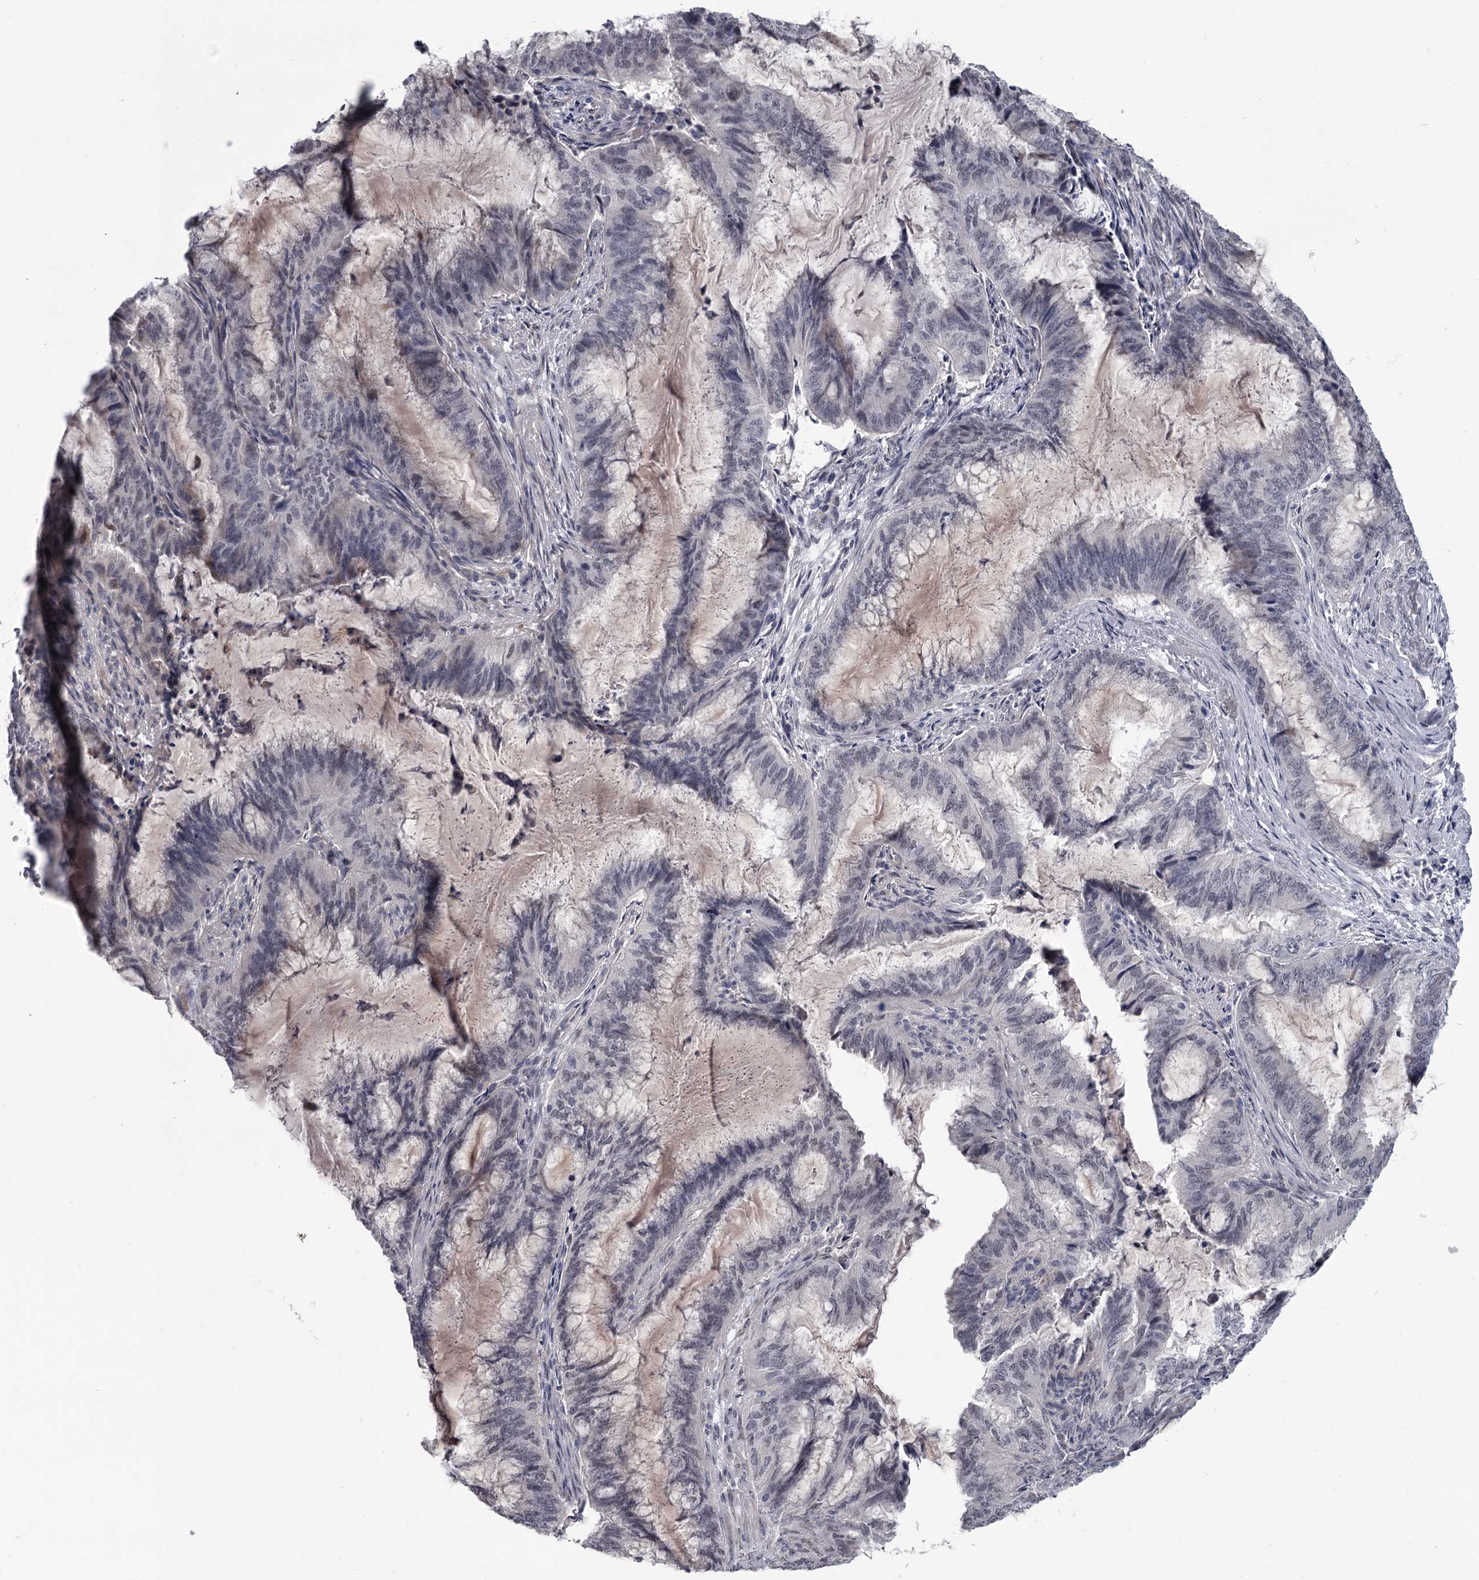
{"staining": {"intensity": "negative", "quantity": "none", "location": "none"}, "tissue": "endometrial cancer", "cell_type": "Tumor cells", "image_type": "cancer", "snomed": [{"axis": "morphology", "description": "Adenocarcinoma, NOS"}, {"axis": "topography", "description": "Endometrium"}], "caption": "An IHC photomicrograph of endometrial cancer is shown. There is no staining in tumor cells of endometrial cancer. (Brightfield microscopy of DAB (3,3'-diaminobenzidine) immunohistochemistry at high magnification).", "gene": "PRPF40B", "patient": {"sex": "female", "age": 51}}